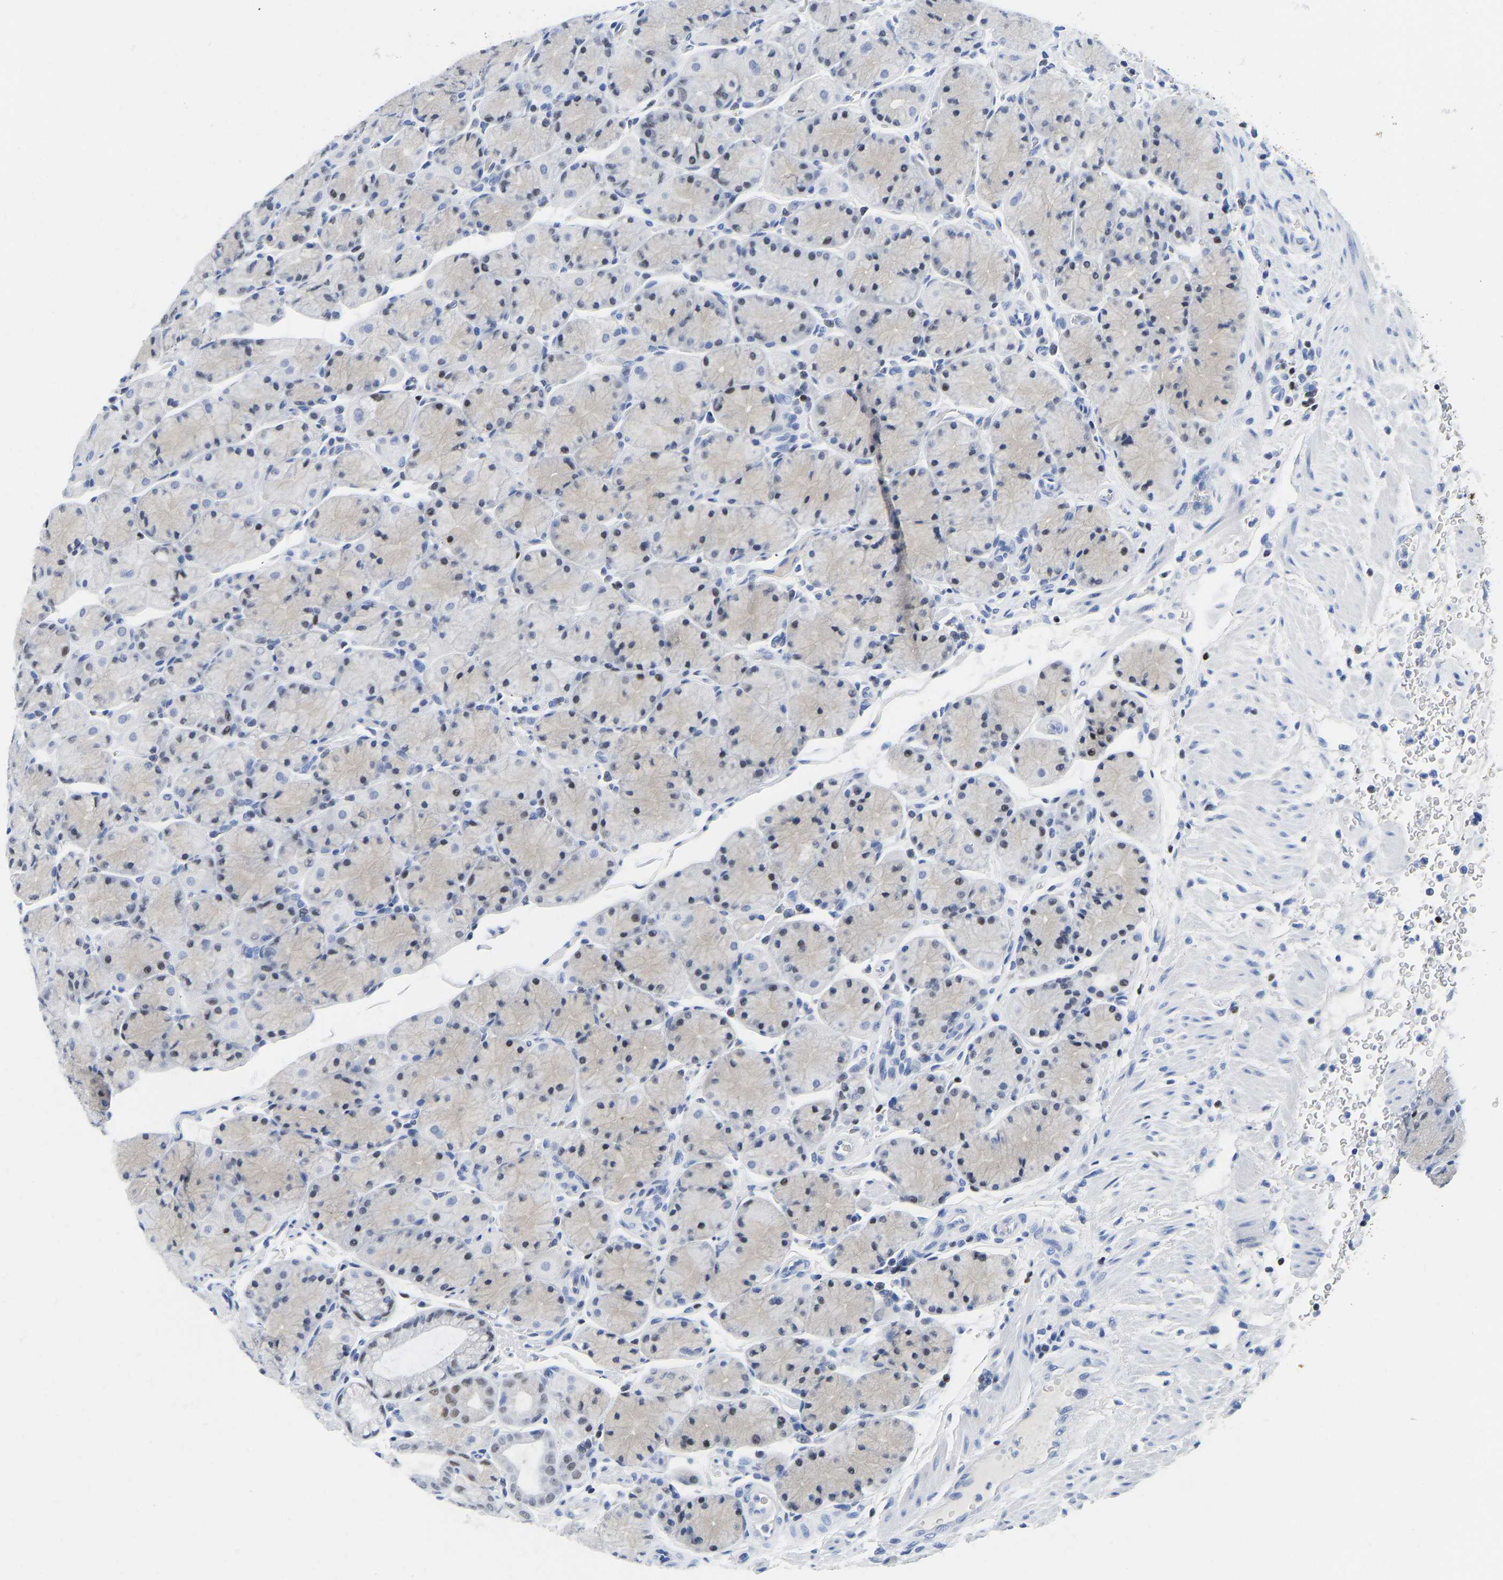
{"staining": {"intensity": "weak", "quantity": "<25%", "location": "cytoplasmic/membranous,nuclear"}, "tissue": "stomach", "cell_type": "Glandular cells", "image_type": "normal", "snomed": [{"axis": "morphology", "description": "Normal tissue, NOS"}, {"axis": "morphology", "description": "Carcinoid, malignant, NOS"}, {"axis": "topography", "description": "Stomach, upper"}], "caption": "Human stomach stained for a protein using immunohistochemistry (IHC) reveals no staining in glandular cells.", "gene": "TCF7", "patient": {"sex": "male", "age": 39}}